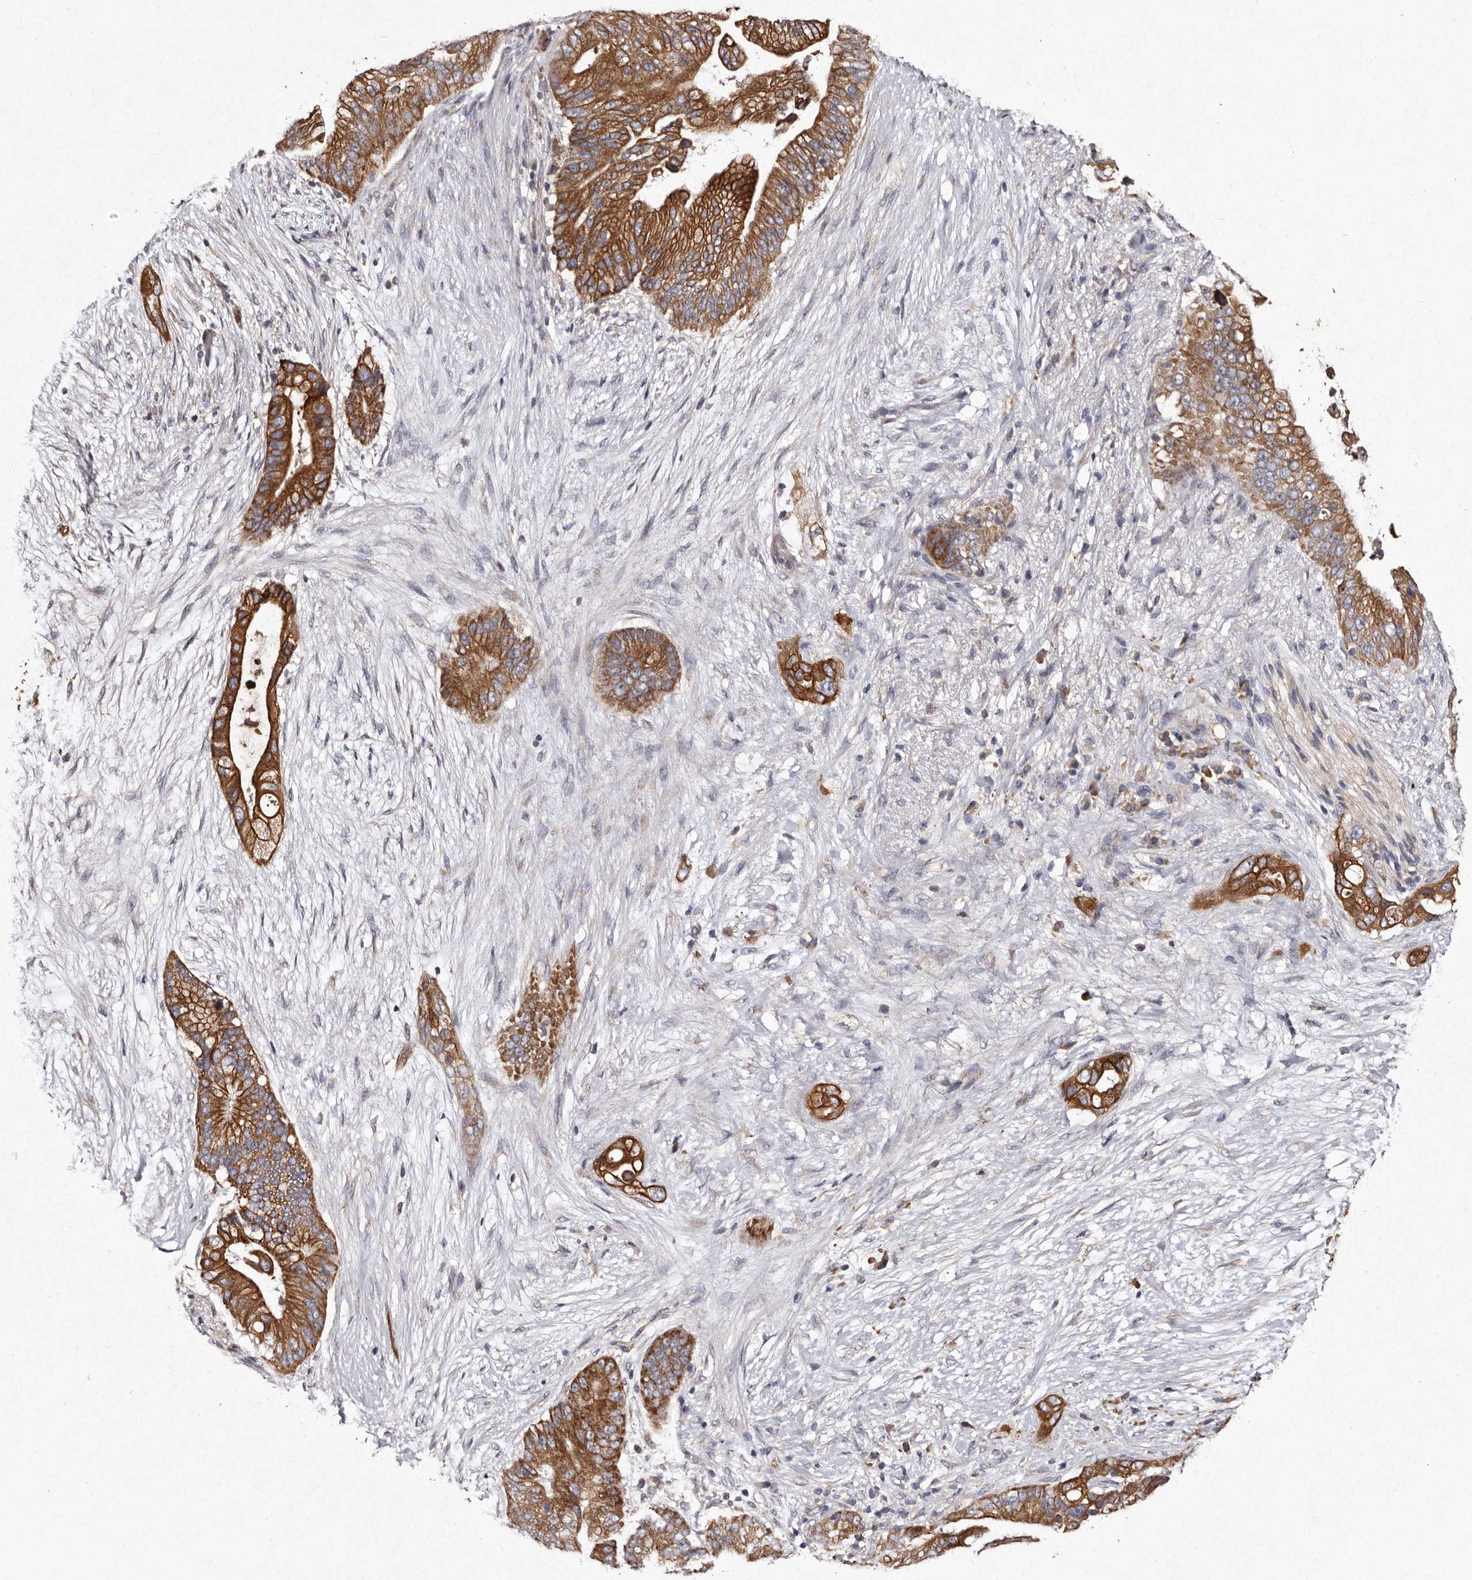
{"staining": {"intensity": "strong", "quantity": ">75%", "location": "cytoplasmic/membranous"}, "tissue": "pancreatic cancer", "cell_type": "Tumor cells", "image_type": "cancer", "snomed": [{"axis": "morphology", "description": "Adenocarcinoma, NOS"}, {"axis": "topography", "description": "Pancreas"}], "caption": "Immunohistochemistry micrograph of neoplastic tissue: human pancreatic adenocarcinoma stained using IHC exhibits high levels of strong protein expression localized specifically in the cytoplasmic/membranous of tumor cells, appearing as a cytoplasmic/membranous brown color.", "gene": "TFB1M", "patient": {"sex": "male", "age": 53}}